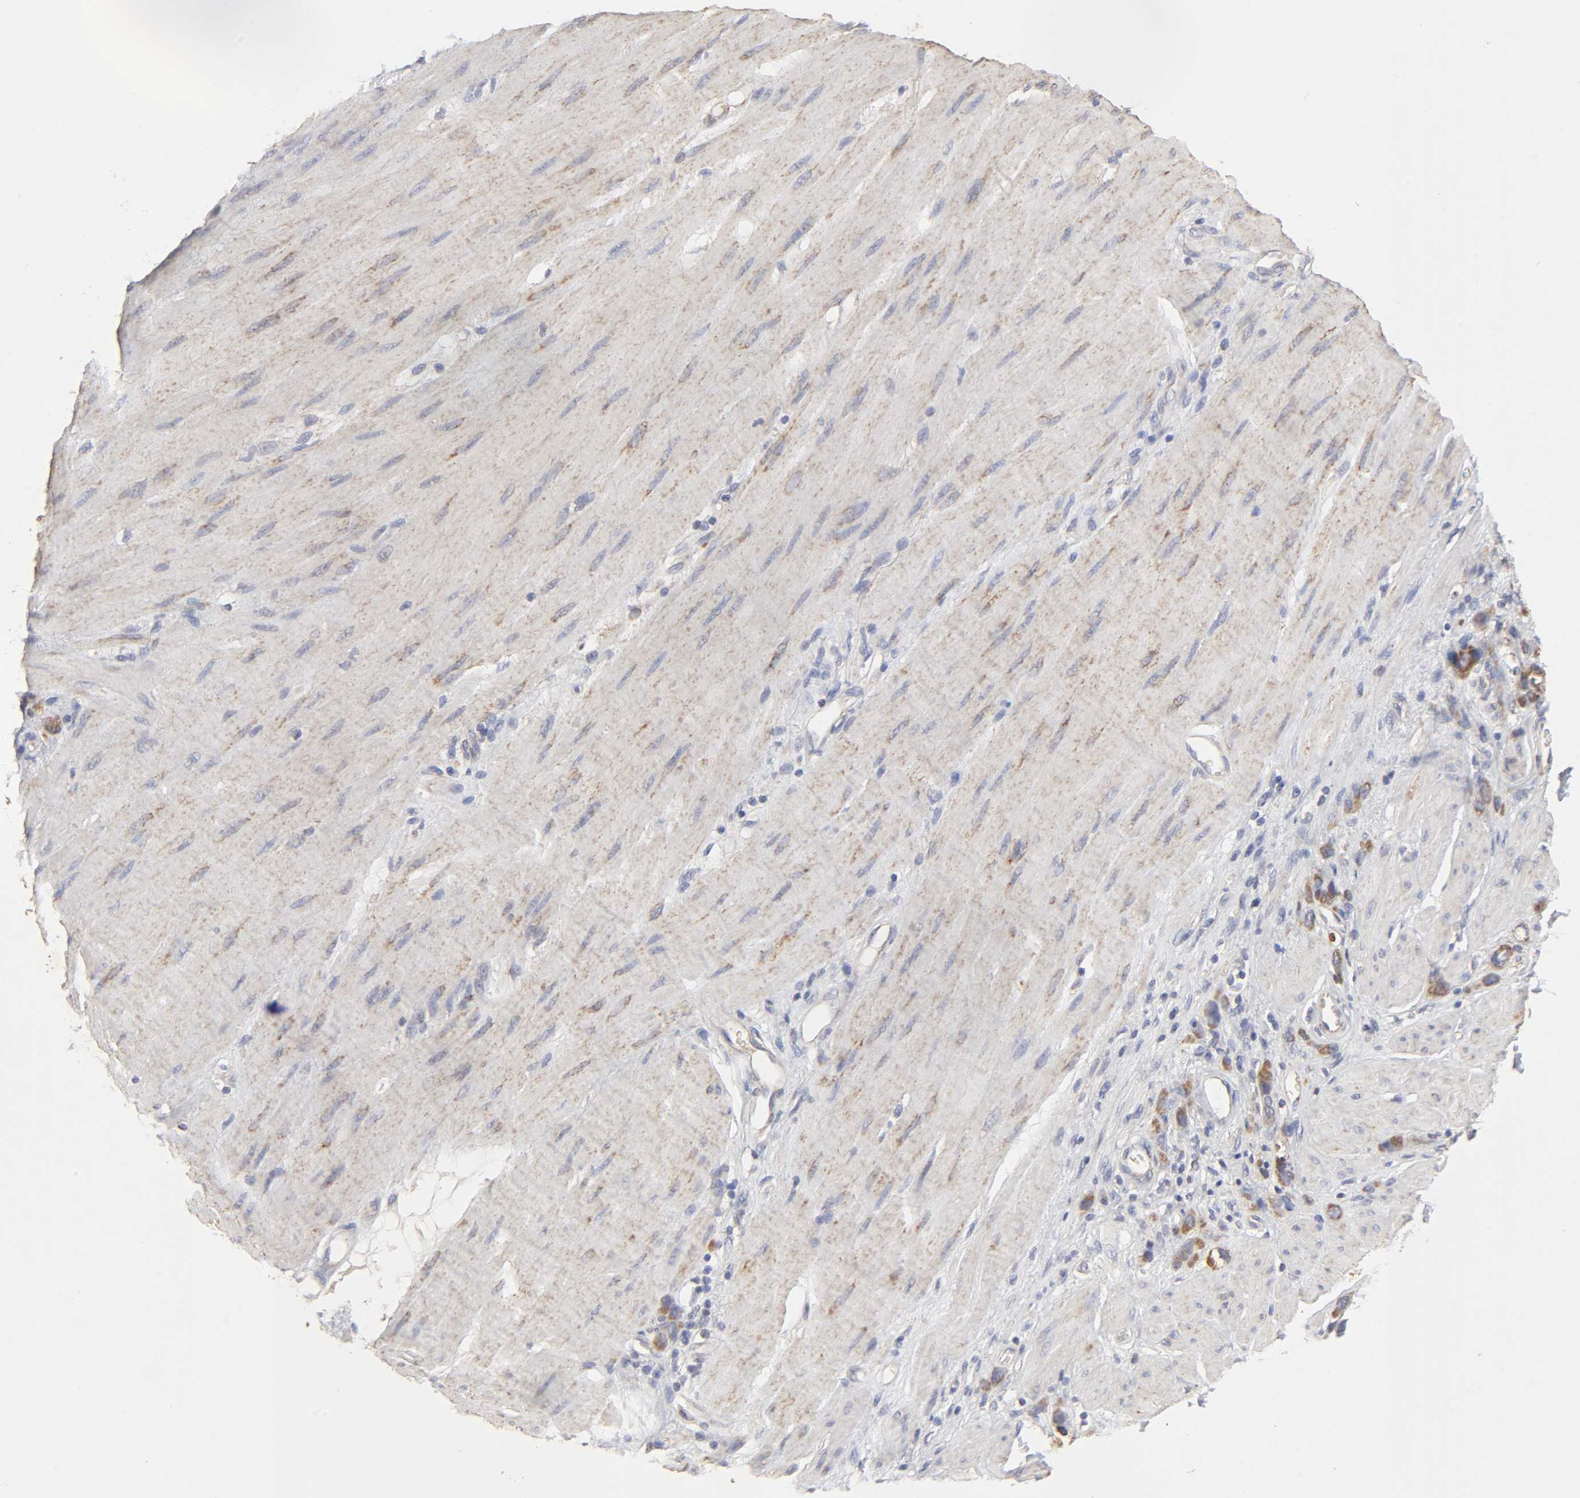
{"staining": {"intensity": "moderate", "quantity": "25%-75%", "location": "cytoplasmic/membranous"}, "tissue": "stomach cancer", "cell_type": "Tumor cells", "image_type": "cancer", "snomed": [{"axis": "morphology", "description": "Adenocarcinoma, NOS"}, {"axis": "topography", "description": "Stomach"}], "caption": "An immunohistochemistry (IHC) histopathology image of tumor tissue is shown. Protein staining in brown shows moderate cytoplasmic/membranous positivity in stomach cancer (adenocarcinoma) within tumor cells. Immunohistochemistry stains the protein in brown and the nuclei are stained blue.", "gene": "CYCS", "patient": {"sex": "male", "age": 82}}